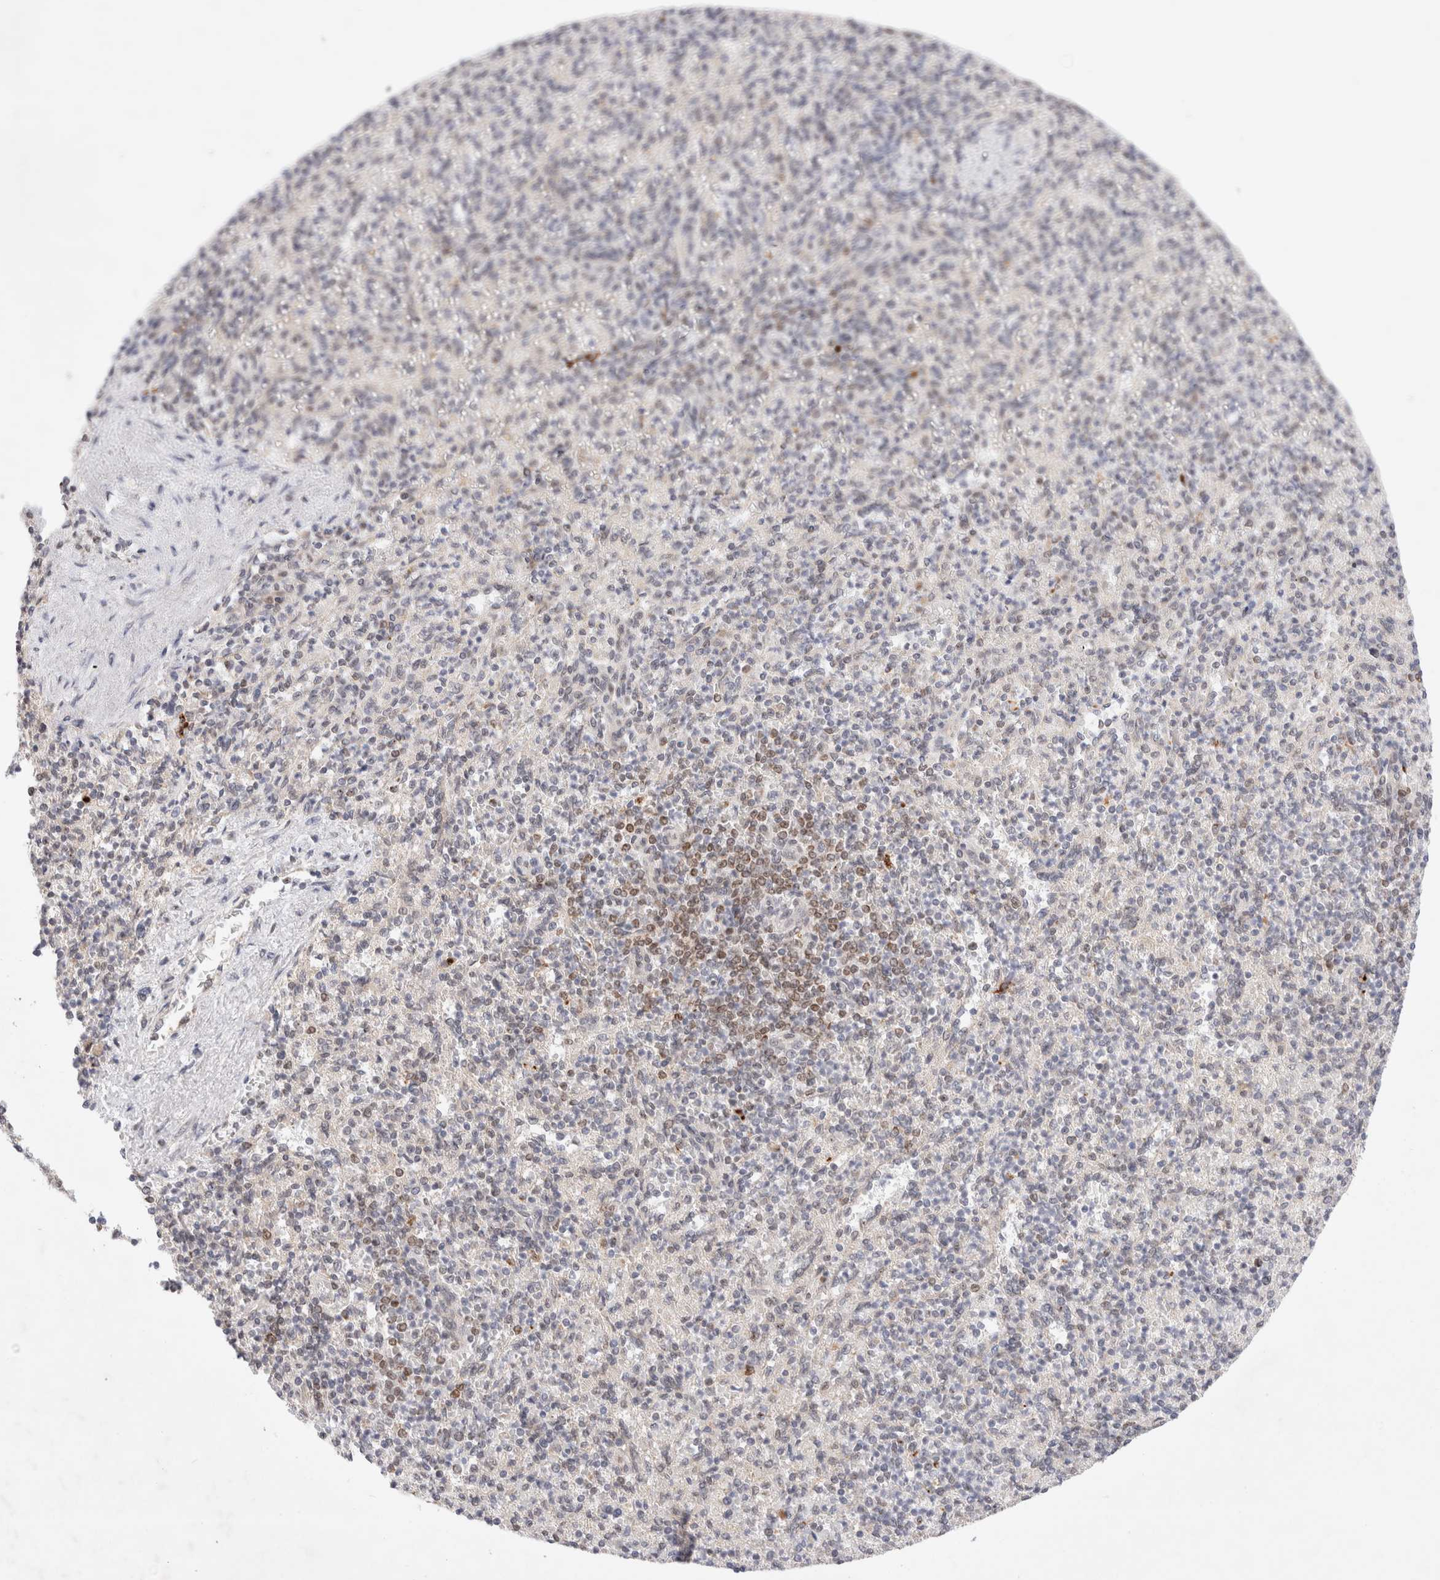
{"staining": {"intensity": "moderate", "quantity": "25%-75%", "location": "nuclear"}, "tissue": "spleen", "cell_type": "Cells in red pulp", "image_type": "normal", "snomed": [{"axis": "morphology", "description": "Normal tissue, NOS"}, {"axis": "topography", "description": "Spleen"}], "caption": "Protein staining of benign spleen displays moderate nuclear positivity in approximately 25%-75% of cells in red pulp. (IHC, brightfield microscopy, high magnification).", "gene": "GTF2I", "patient": {"sex": "female", "age": 74}}